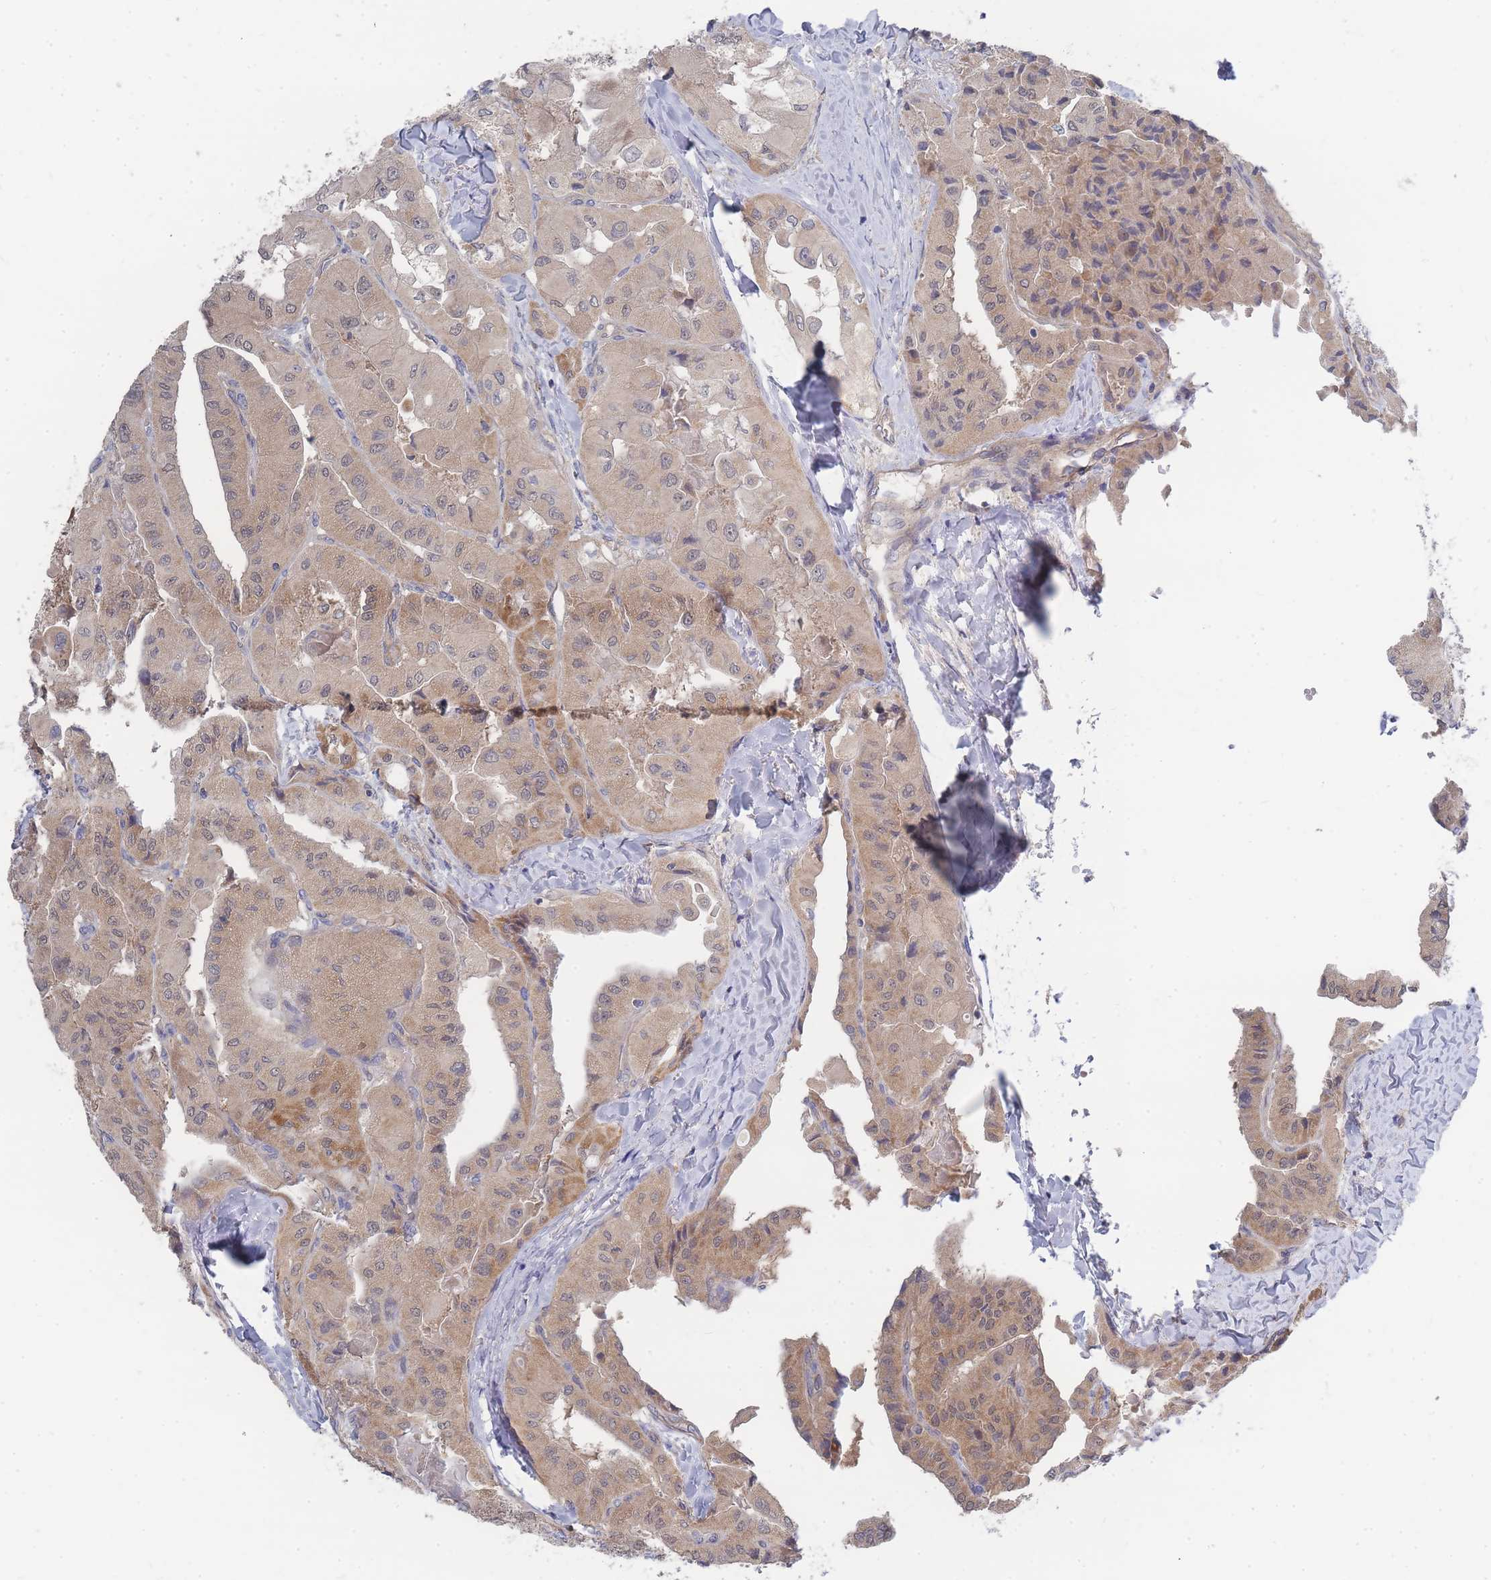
{"staining": {"intensity": "moderate", "quantity": ">75%", "location": "cytoplasmic/membranous"}, "tissue": "thyroid cancer", "cell_type": "Tumor cells", "image_type": "cancer", "snomed": [{"axis": "morphology", "description": "Normal tissue, NOS"}, {"axis": "morphology", "description": "Papillary adenocarcinoma, NOS"}, {"axis": "topography", "description": "Thyroid gland"}], "caption": "Protein positivity by immunohistochemistry (IHC) displays moderate cytoplasmic/membranous staining in about >75% of tumor cells in thyroid papillary adenocarcinoma. (Brightfield microscopy of DAB IHC at high magnification).", "gene": "NUB1", "patient": {"sex": "female", "age": 59}}